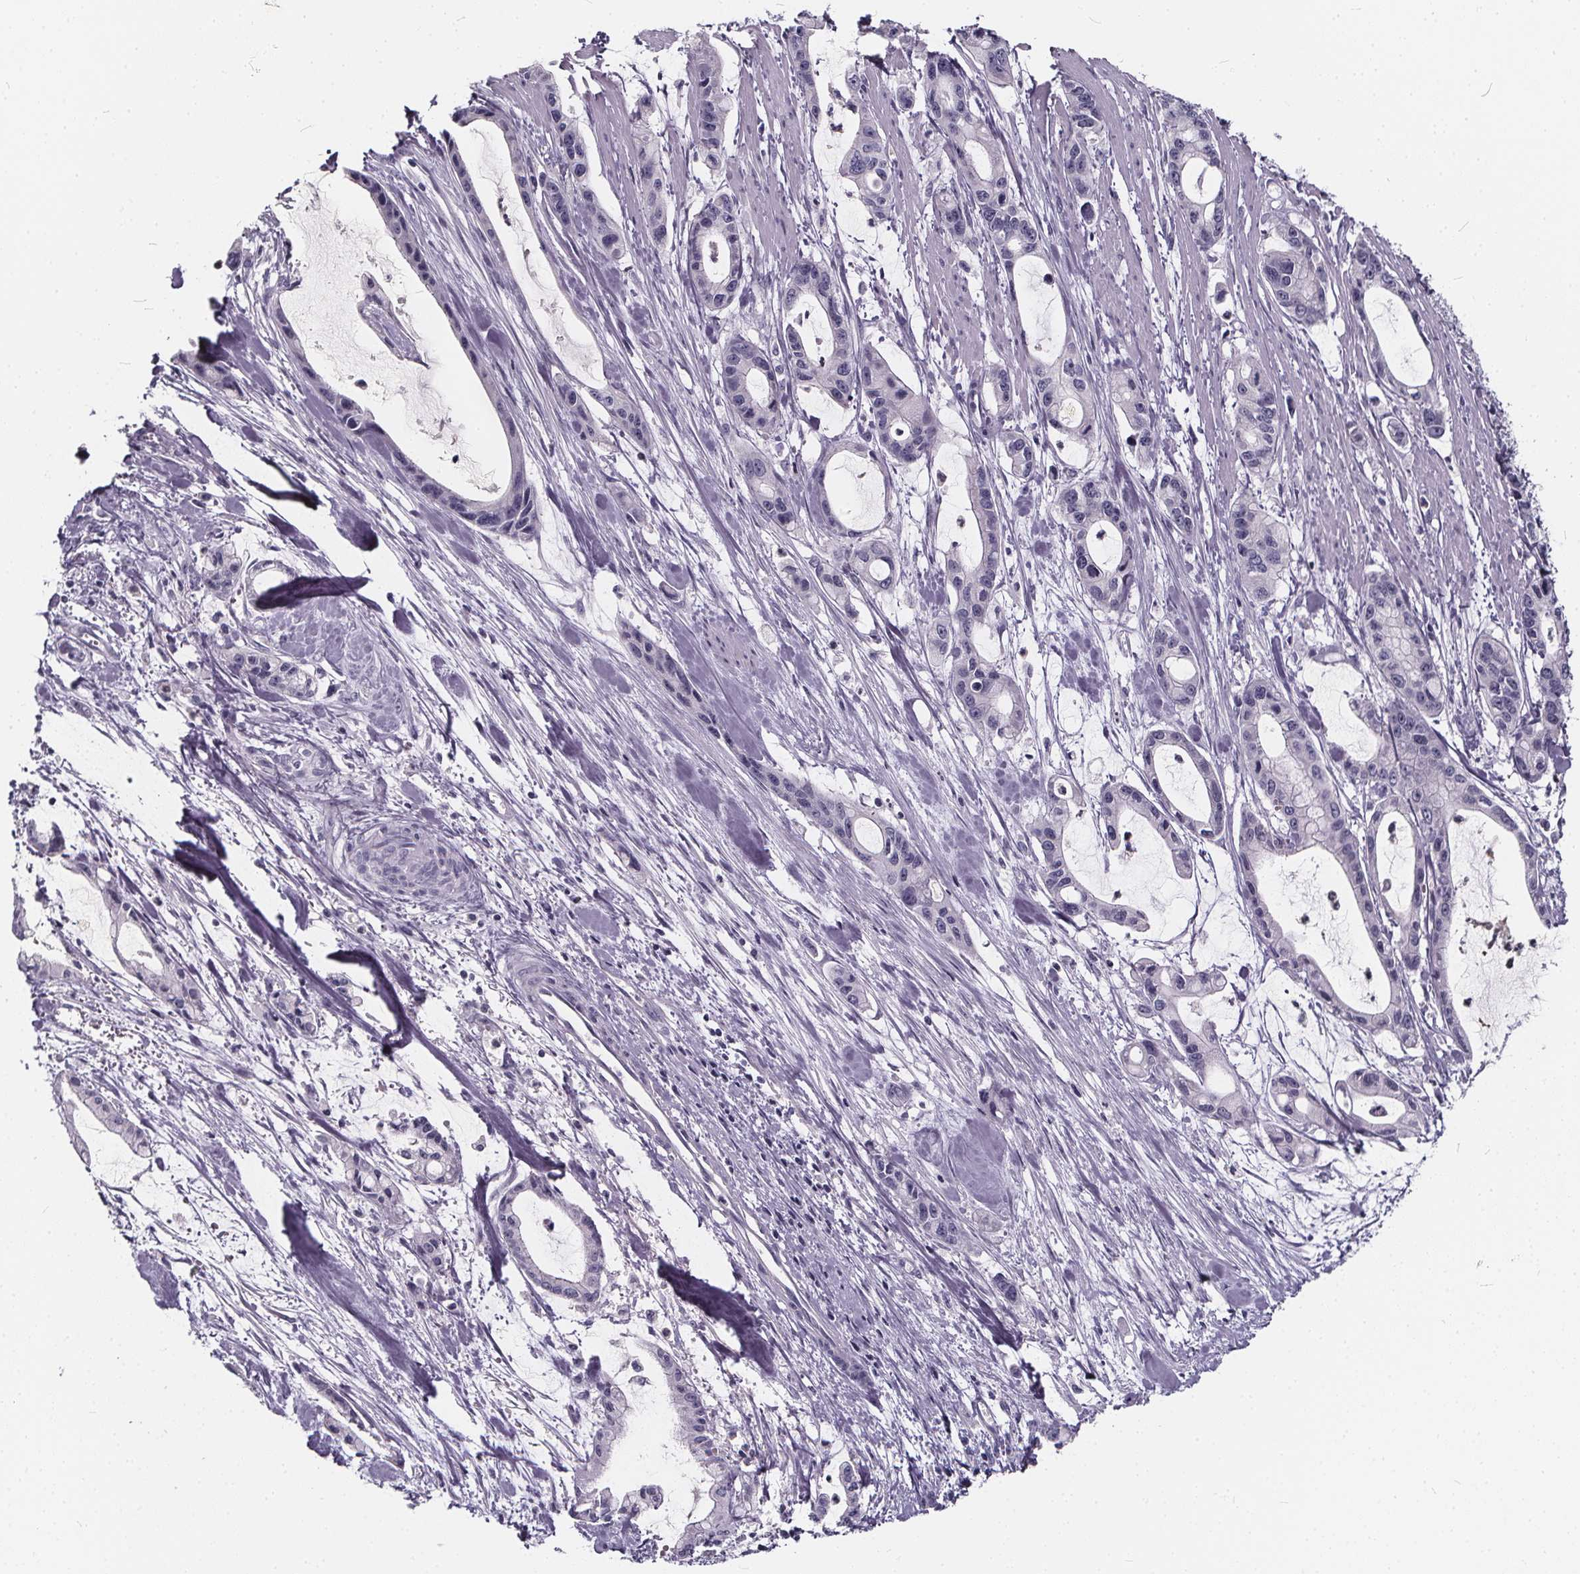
{"staining": {"intensity": "negative", "quantity": "none", "location": "none"}, "tissue": "pancreatic cancer", "cell_type": "Tumor cells", "image_type": "cancer", "snomed": [{"axis": "morphology", "description": "Adenocarcinoma, NOS"}, {"axis": "topography", "description": "Pancreas"}], "caption": "IHC photomicrograph of neoplastic tissue: pancreatic cancer (adenocarcinoma) stained with DAB shows no significant protein expression in tumor cells.", "gene": "SPEF2", "patient": {"sex": "male", "age": 48}}